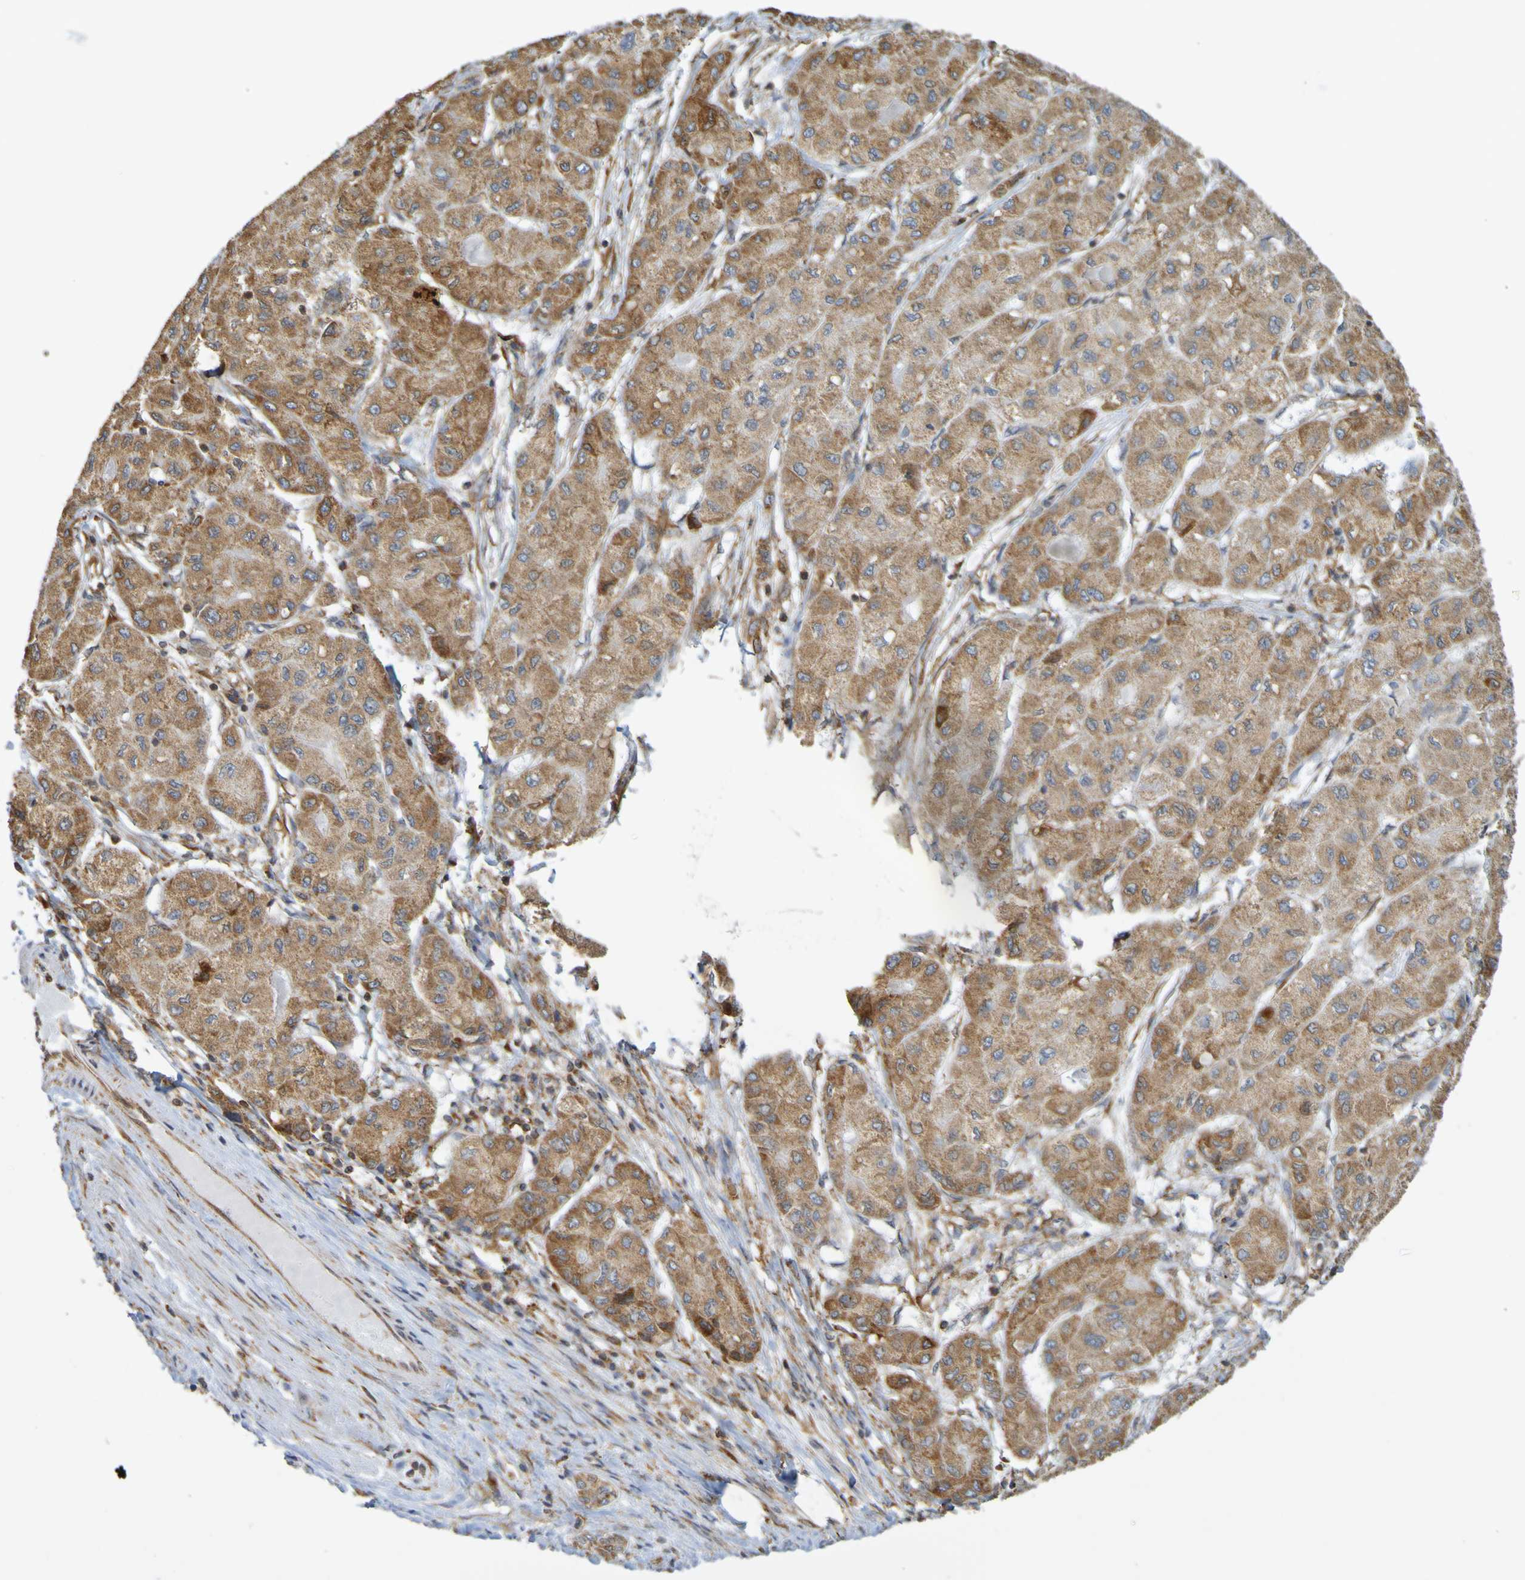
{"staining": {"intensity": "moderate", "quantity": ">75%", "location": "cytoplasmic/membranous"}, "tissue": "liver cancer", "cell_type": "Tumor cells", "image_type": "cancer", "snomed": [{"axis": "morphology", "description": "Carcinoma, Hepatocellular, NOS"}, {"axis": "topography", "description": "Liver"}], "caption": "Hepatocellular carcinoma (liver) stained with a brown dye demonstrates moderate cytoplasmic/membranous positive expression in approximately >75% of tumor cells.", "gene": "PDIA3", "patient": {"sex": "male", "age": 80}}